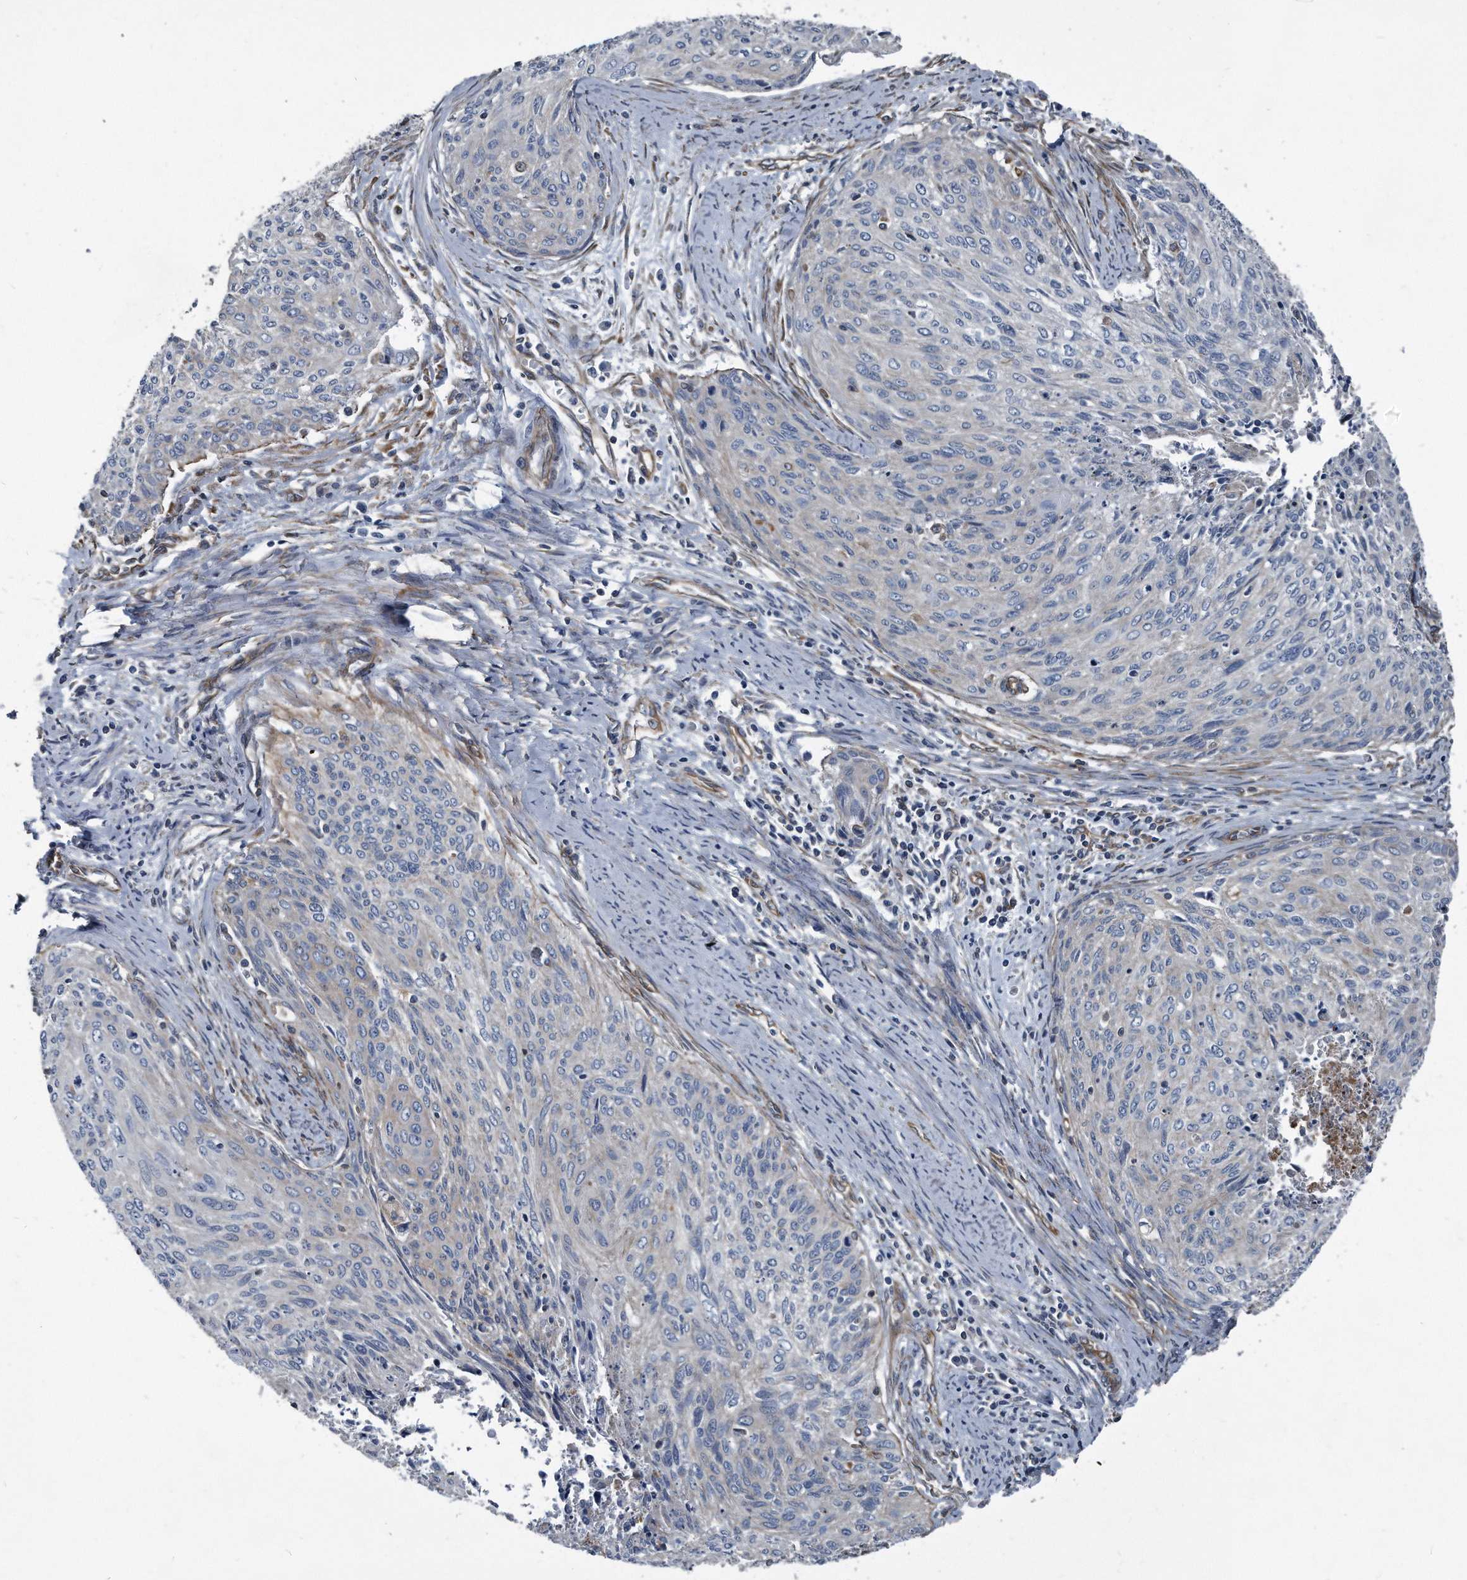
{"staining": {"intensity": "negative", "quantity": "none", "location": "none"}, "tissue": "cervical cancer", "cell_type": "Tumor cells", "image_type": "cancer", "snomed": [{"axis": "morphology", "description": "Squamous cell carcinoma, NOS"}, {"axis": "topography", "description": "Cervix"}], "caption": "The immunohistochemistry (IHC) photomicrograph has no significant staining in tumor cells of squamous cell carcinoma (cervical) tissue.", "gene": "PLEC", "patient": {"sex": "female", "age": 55}}